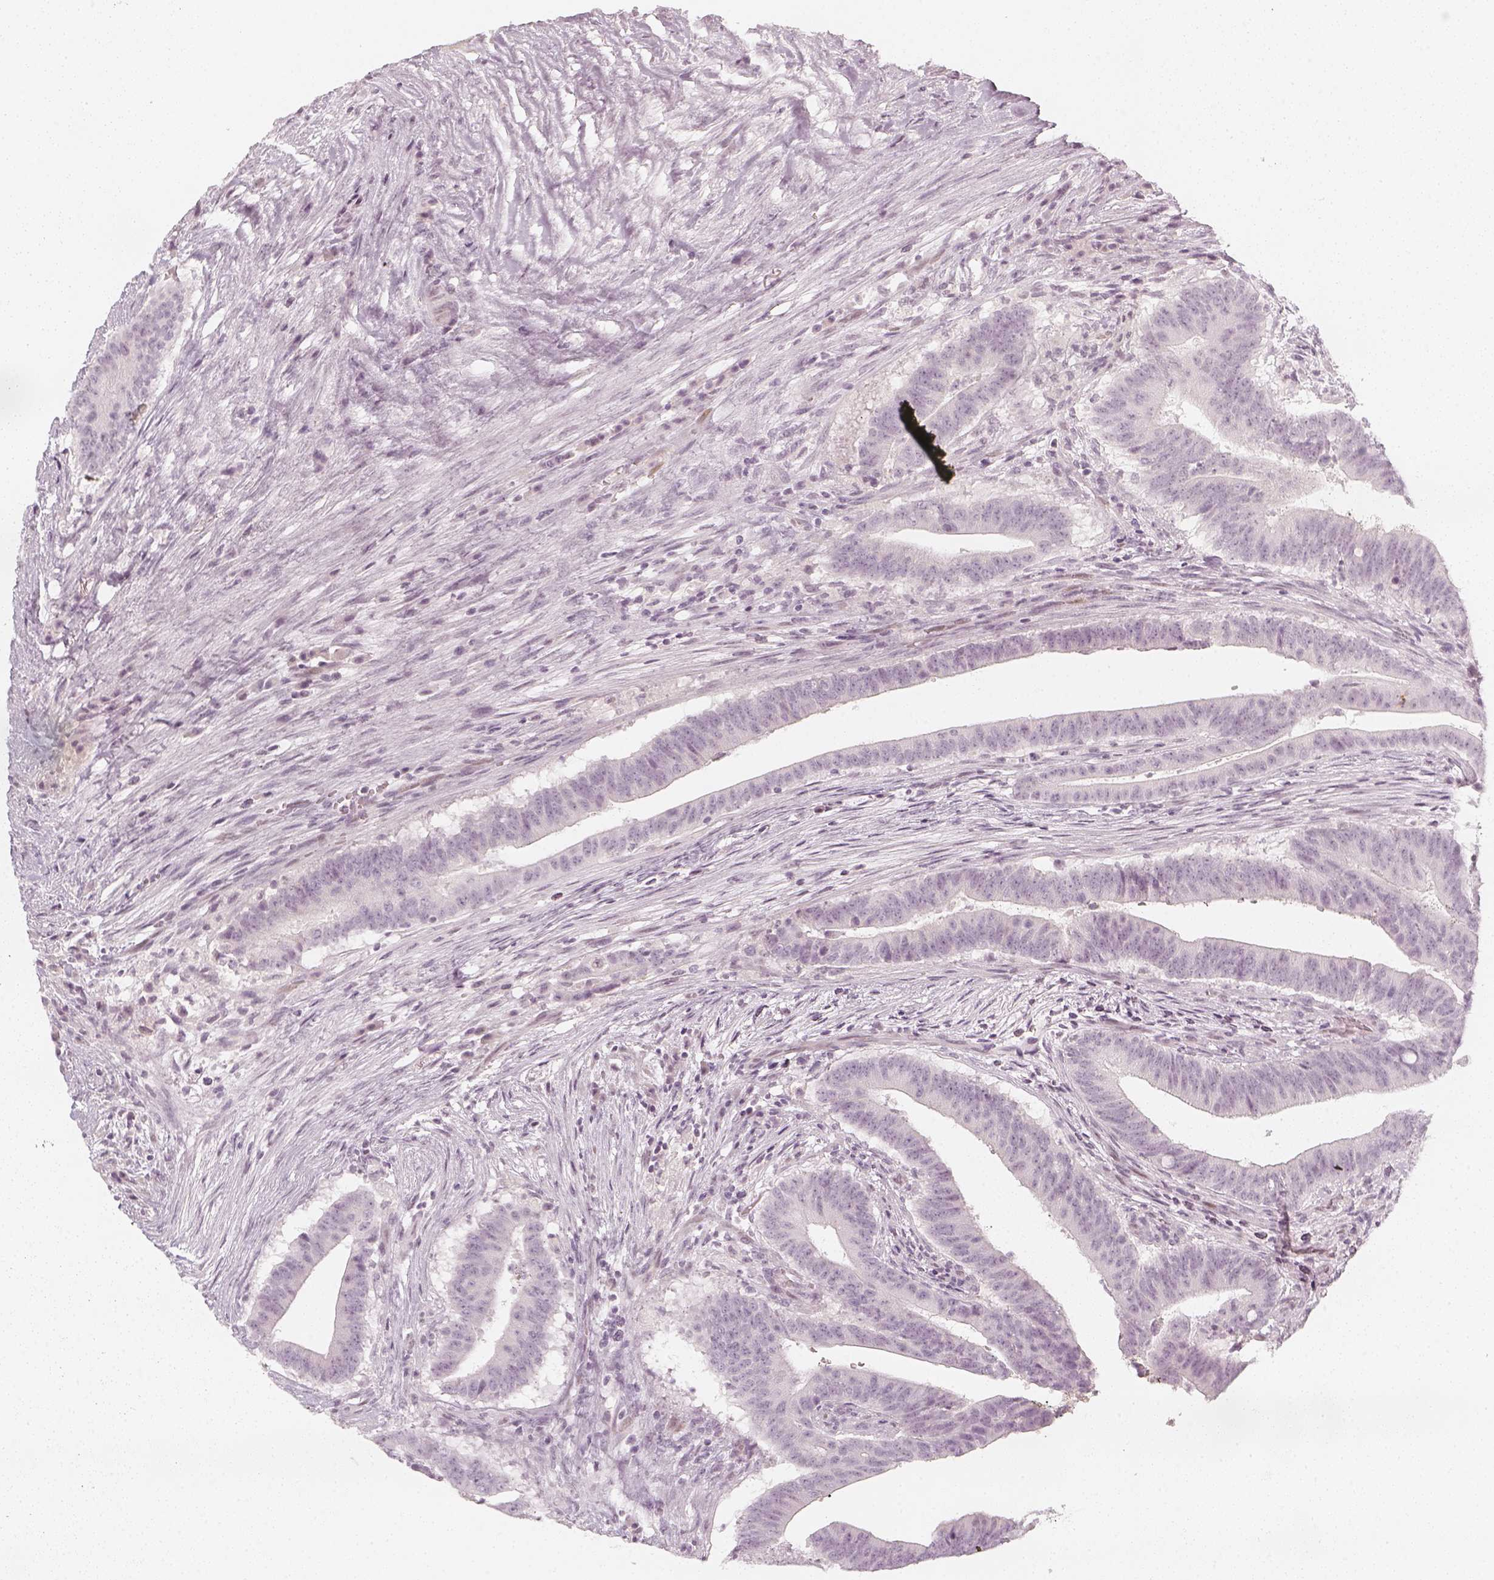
{"staining": {"intensity": "negative", "quantity": "none", "location": "none"}, "tissue": "colorectal cancer", "cell_type": "Tumor cells", "image_type": "cancer", "snomed": [{"axis": "morphology", "description": "Adenocarcinoma, NOS"}, {"axis": "topography", "description": "Colon"}], "caption": "Immunohistochemical staining of human adenocarcinoma (colorectal) displays no significant positivity in tumor cells. Brightfield microscopy of immunohistochemistry stained with DAB (brown) and hematoxylin (blue), captured at high magnification.", "gene": "KRTAP2-1", "patient": {"sex": "female", "age": 43}}